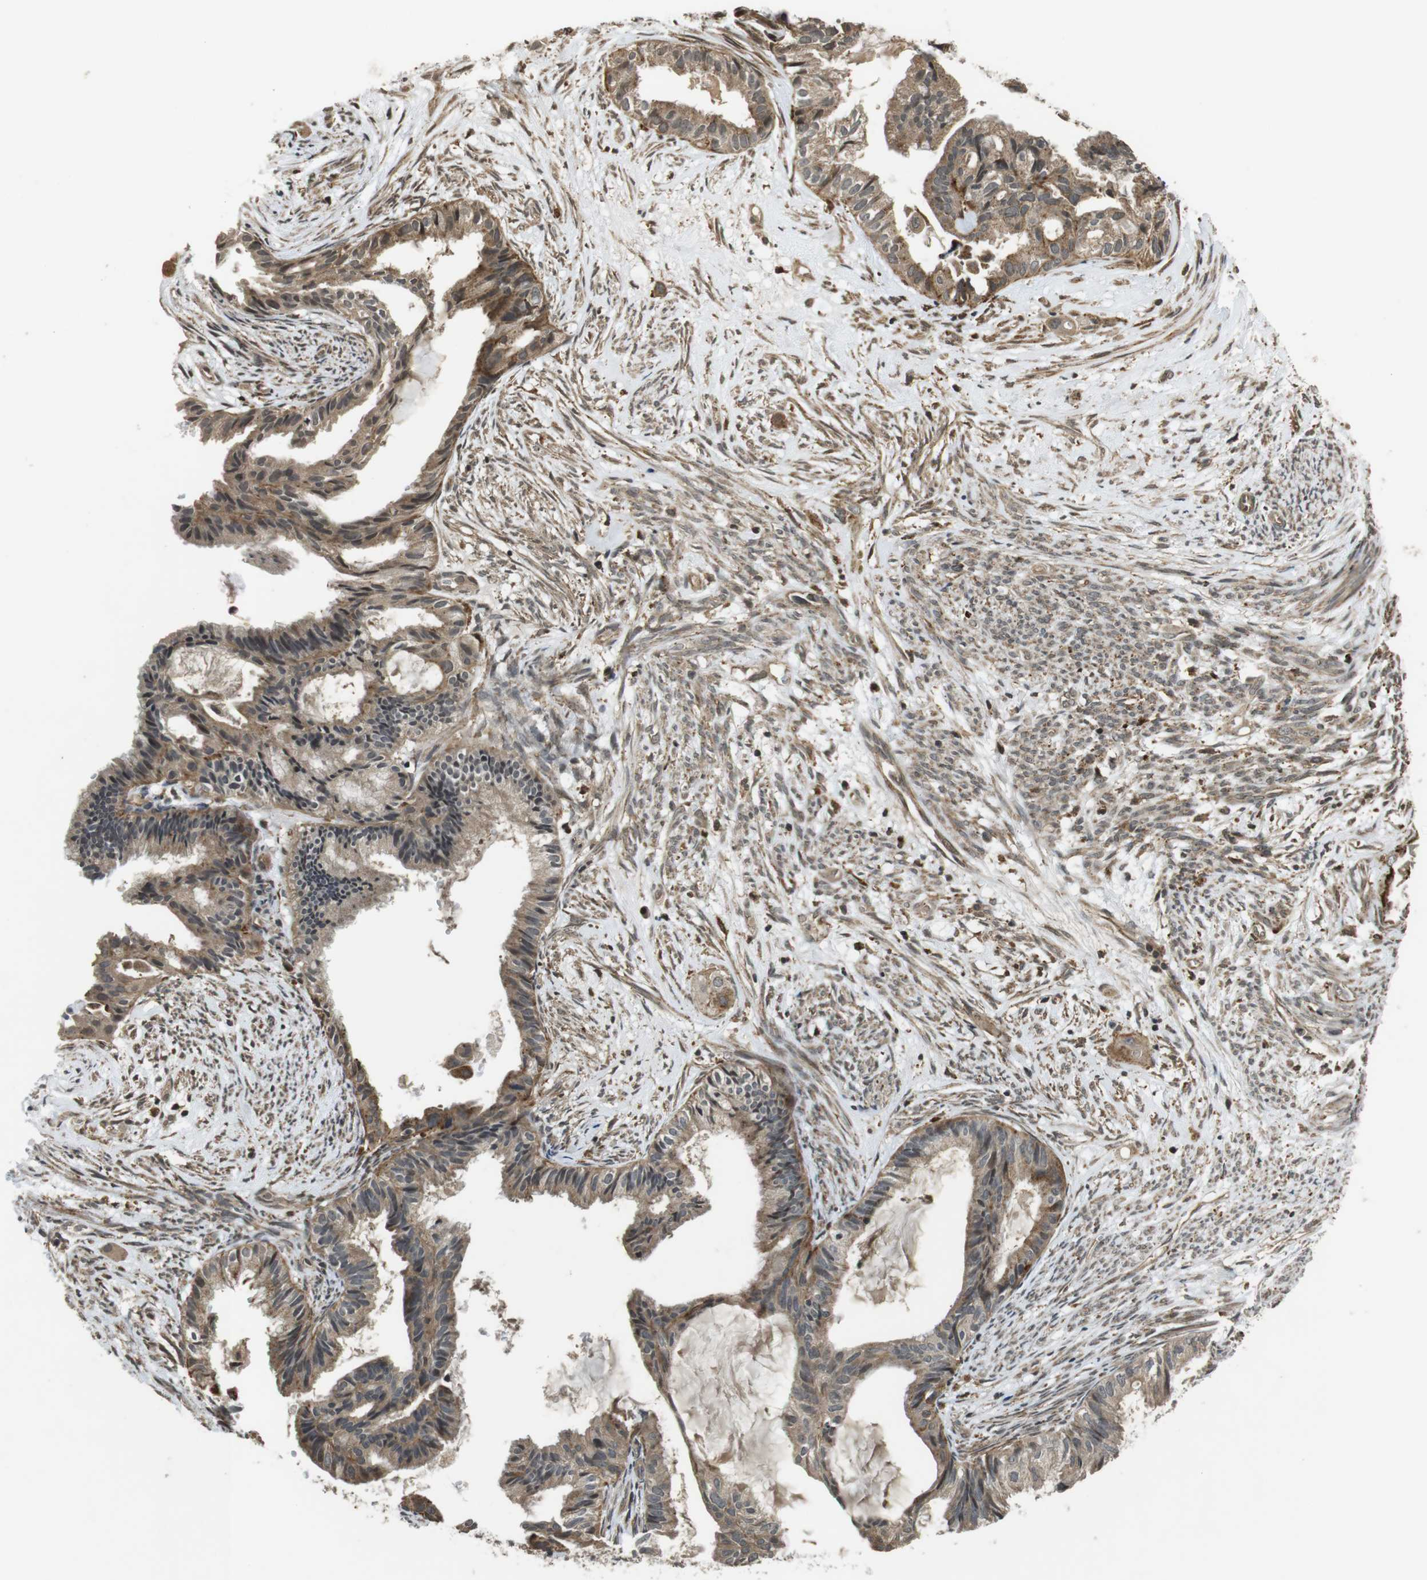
{"staining": {"intensity": "moderate", "quantity": ">75%", "location": "cytoplasmic/membranous"}, "tissue": "cervical cancer", "cell_type": "Tumor cells", "image_type": "cancer", "snomed": [{"axis": "morphology", "description": "Normal tissue, NOS"}, {"axis": "morphology", "description": "Adenocarcinoma, NOS"}, {"axis": "topography", "description": "Cervix"}, {"axis": "topography", "description": "Endometrium"}], "caption": "Cervical cancer tissue displays moderate cytoplasmic/membranous staining in approximately >75% of tumor cells", "gene": "FZD10", "patient": {"sex": "female", "age": 86}}